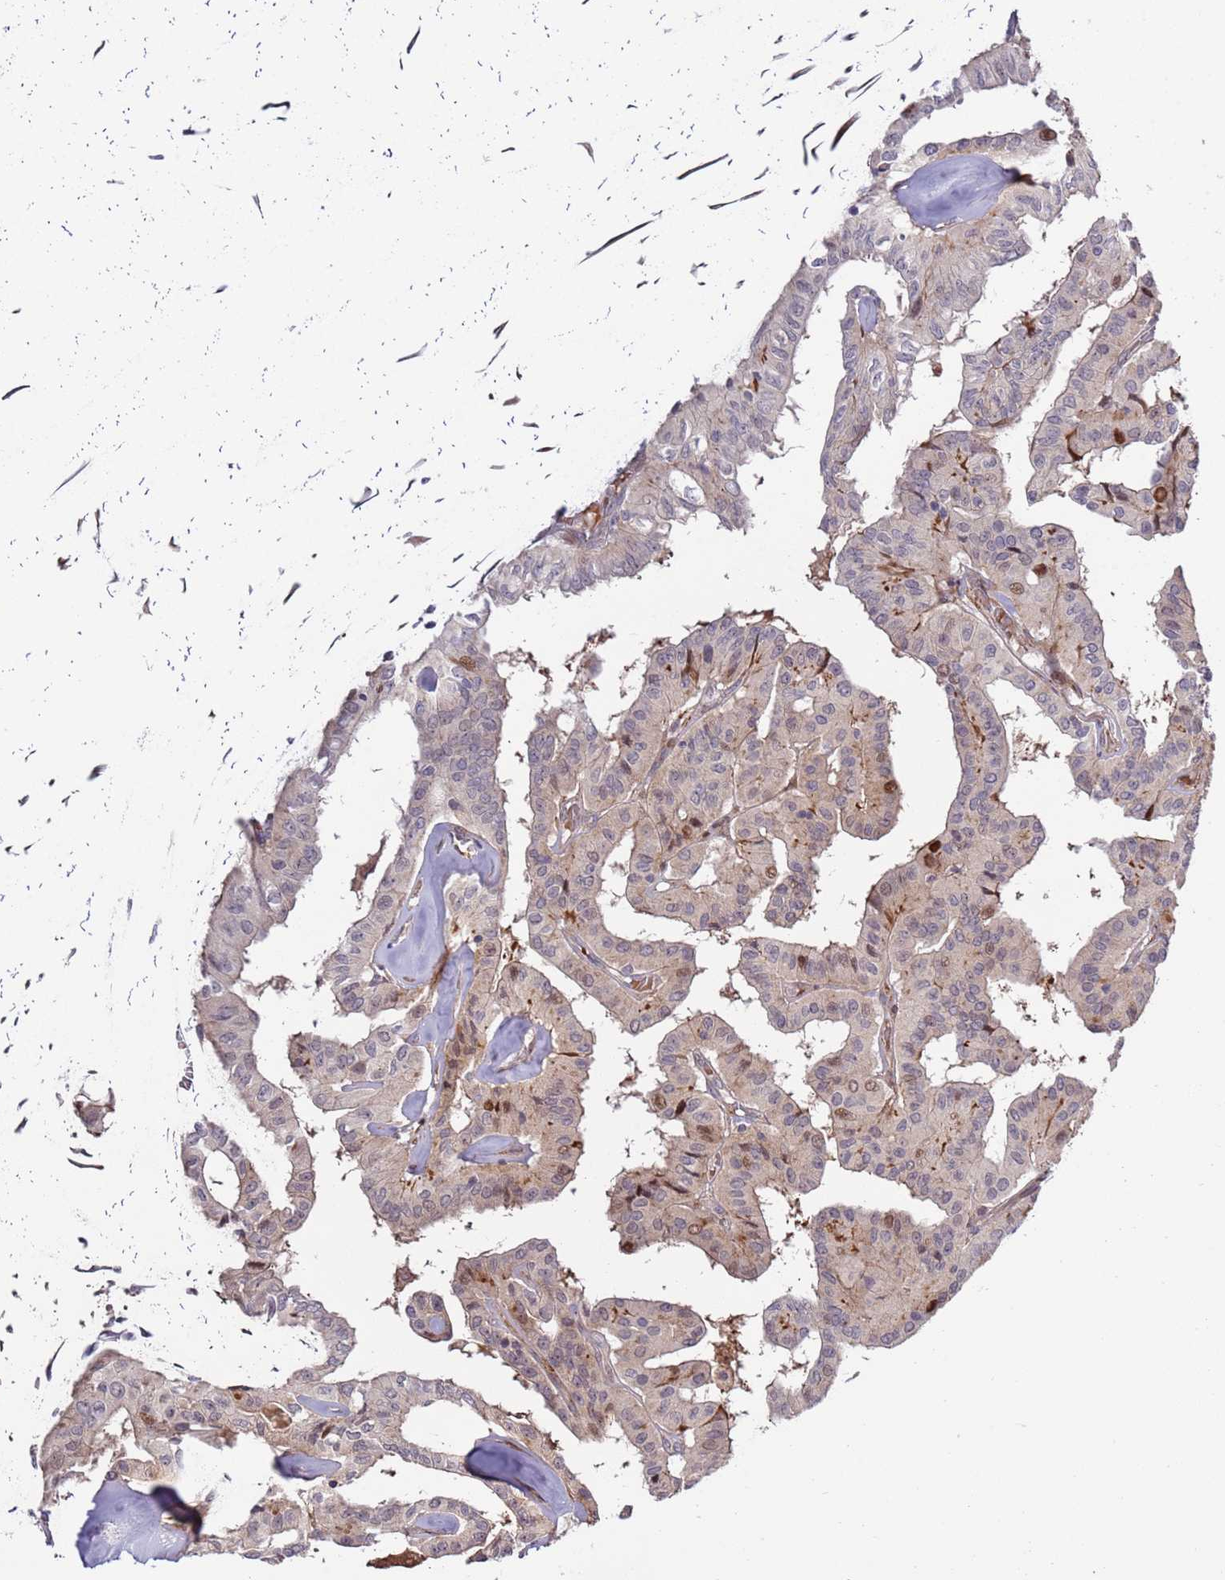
{"staining": {"intensity": "moderate", "quantity": "<25%", "location": "nuclear"}, "tissue": "thyroid cancer", "cell_type": "Tumor cells", "image_type": "cancer", "snomed": [{"axis": "morphology", "description": "Papillary adenocarcinoma, NOS"}, {"axis": "topography", "description": "Thyroid gland"}], "caption": "Moderate nuclear expression is identified in approximately <25% of tumor cells in thyroid cancer.", "gene": "RHBDL1", "patient": {"sex": "female", "age": 59}}